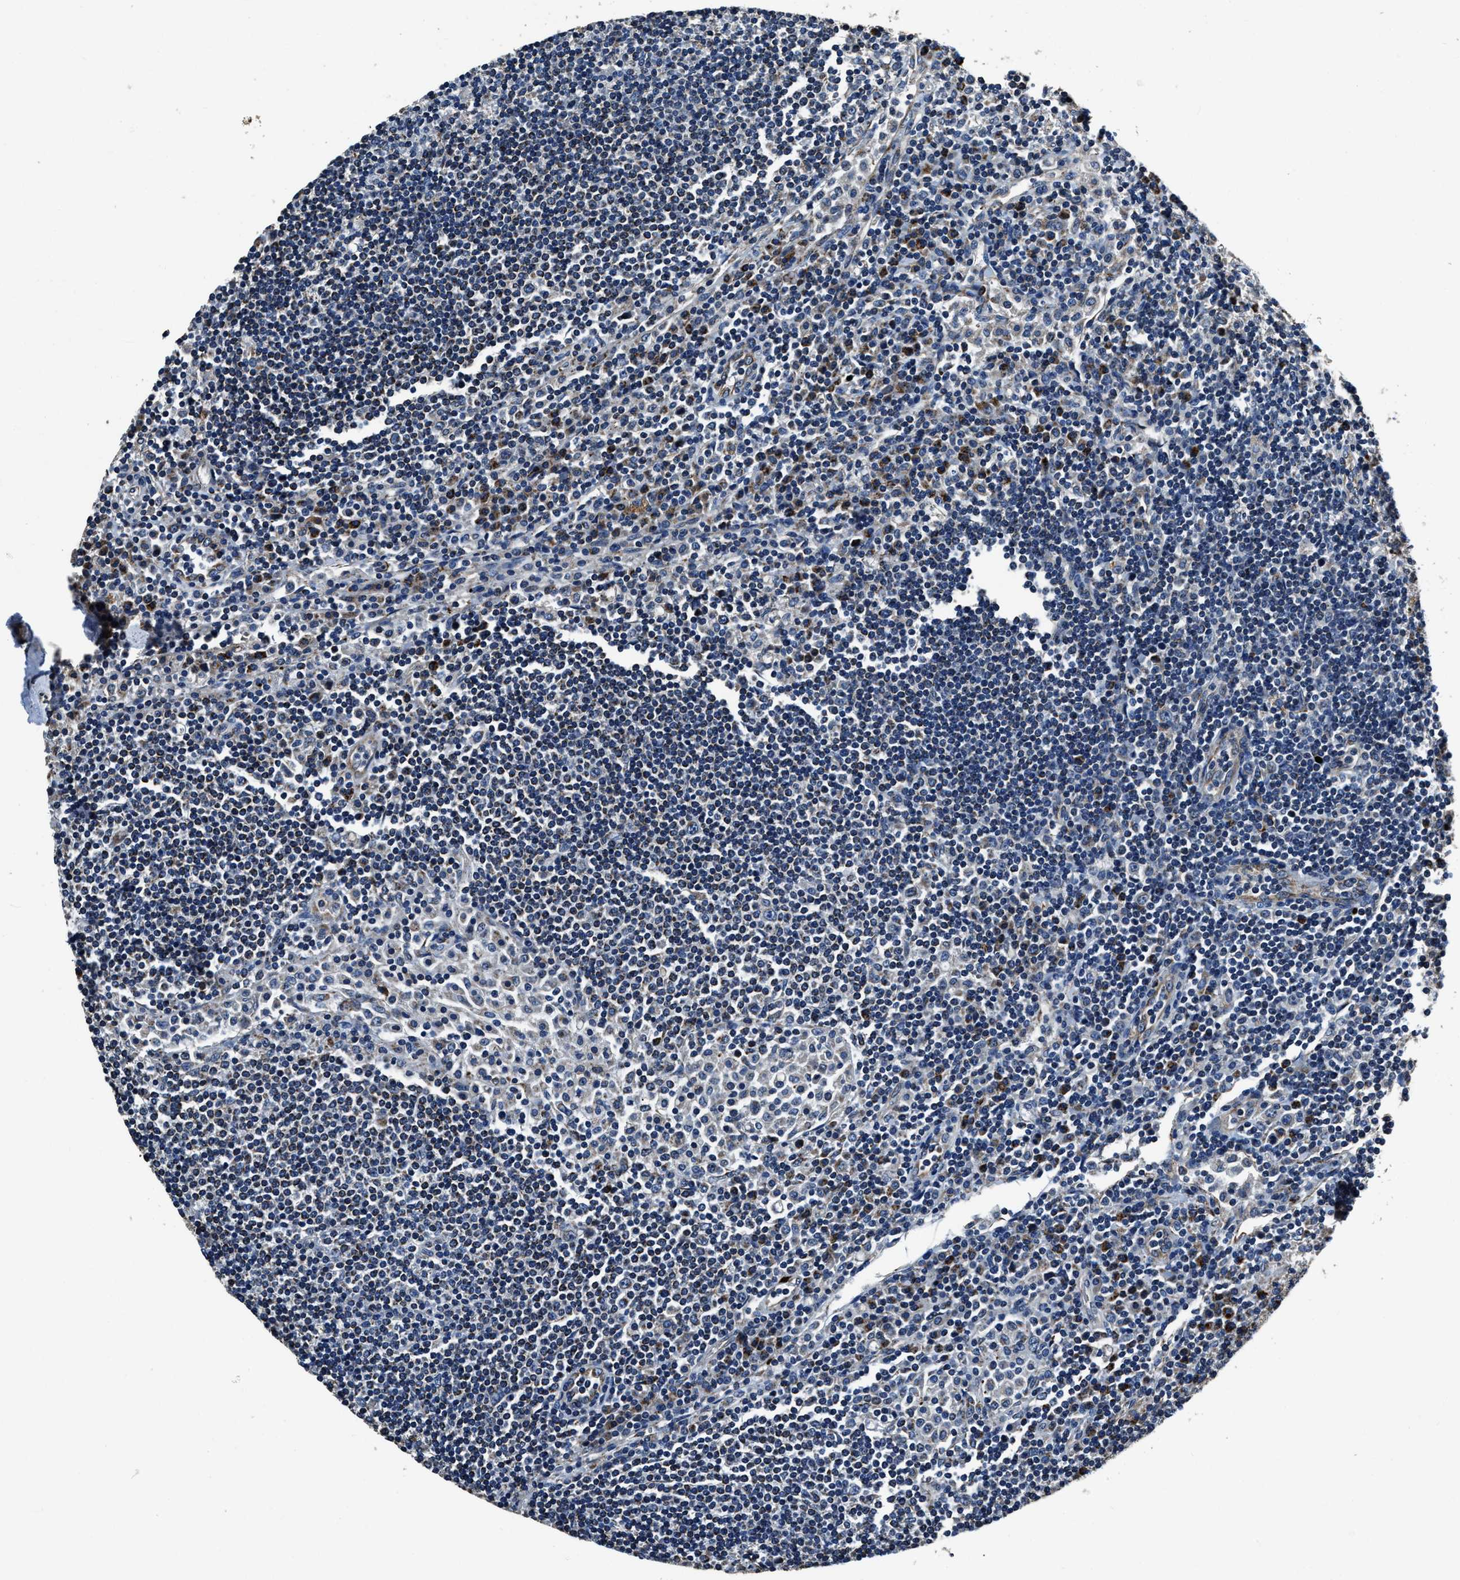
{"staining": {"intensity": "moderate", "quantity": "25%-75%", "location": "cytoplasmic/membranous"}, "tissue": "lymph node", "cell_type": "Non-germinal center cells", "image_type": "normal", "snomed": [{"axis": "morphology", "description": "Normal tissue, NOS"}, {"axis": "topography", "description": "Lymph node"}], "caption": "Brown immunohistochemical staining in benign lymph node exhibits moderate cytoplasmic/membranous staining in approximately 25%-75% of non-germinal center cells. The staining is performed using DAB (3,3'-diaminobenzidine) brown chromogen to label protein expression. The nuclei are counter-stained blue using hematoxylin.", "gene": "OGDH", "patient": {"sex": "female", "age": 53}}